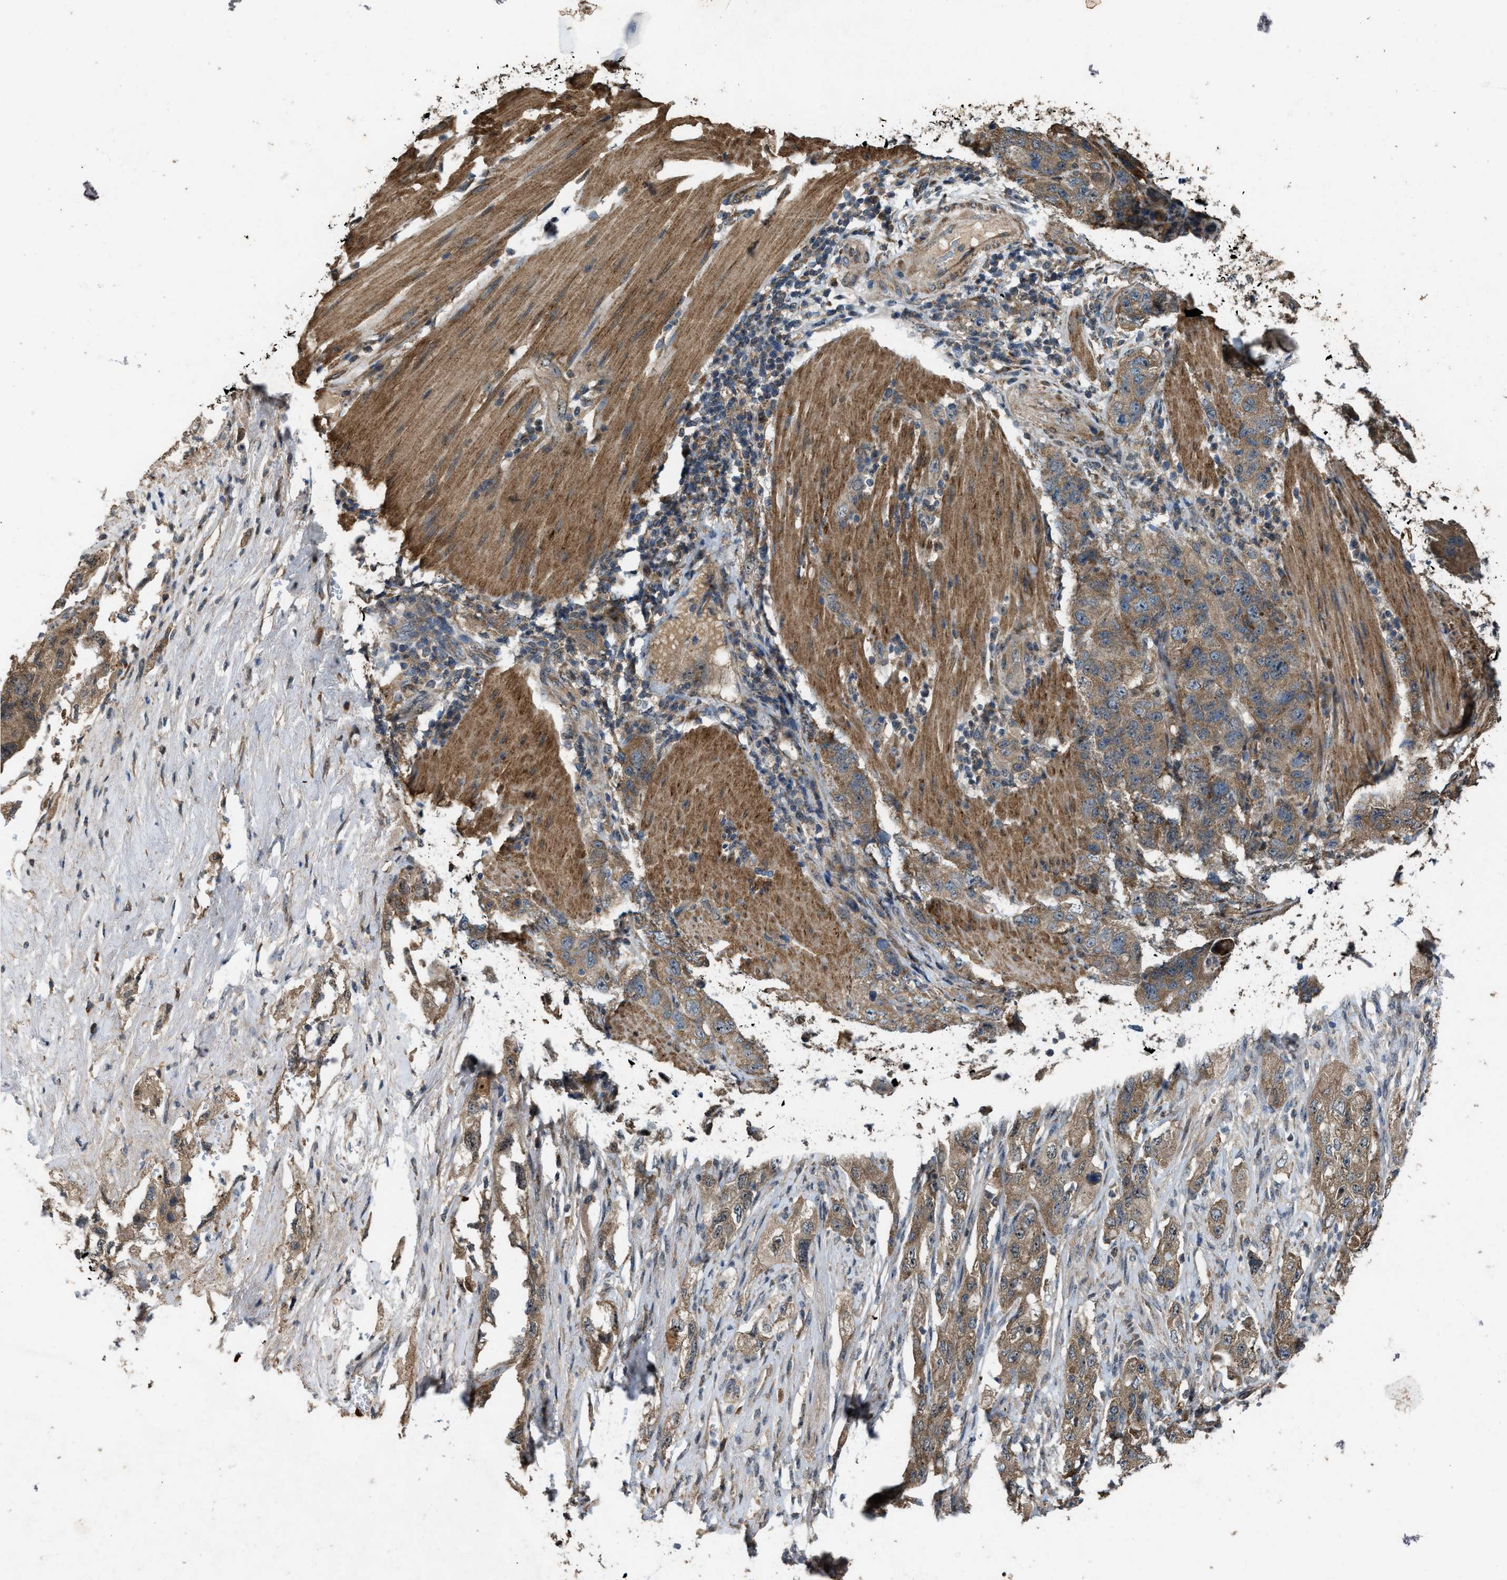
{"staining": {"intensity": "moderate", "quantity": ">75%", "location": "cytoplasmic/membranous"}, "tissue": "pancreatic cancer", "cell_type": "Tumor cells", "image_type": "cancer", "snomed": [{"axis": "morphology", "description": "Adenocarcinoma, NOS"}, {"axis": "topography", "description": "Pancreas"}], "caption": "A medium amount of moderate cytoplasmic/membranous staining is identified in approximately >75% of tumor cells in pancreatic adenocarcinoma tissue. (Stains: DAB (3,3'-diaminobenzidine) in brown, nuclei in blue, Microscopy: brightfield microscopy at high magnification).", "gene": "PDP2", "patient": {"sex": "female", "age": 73}}